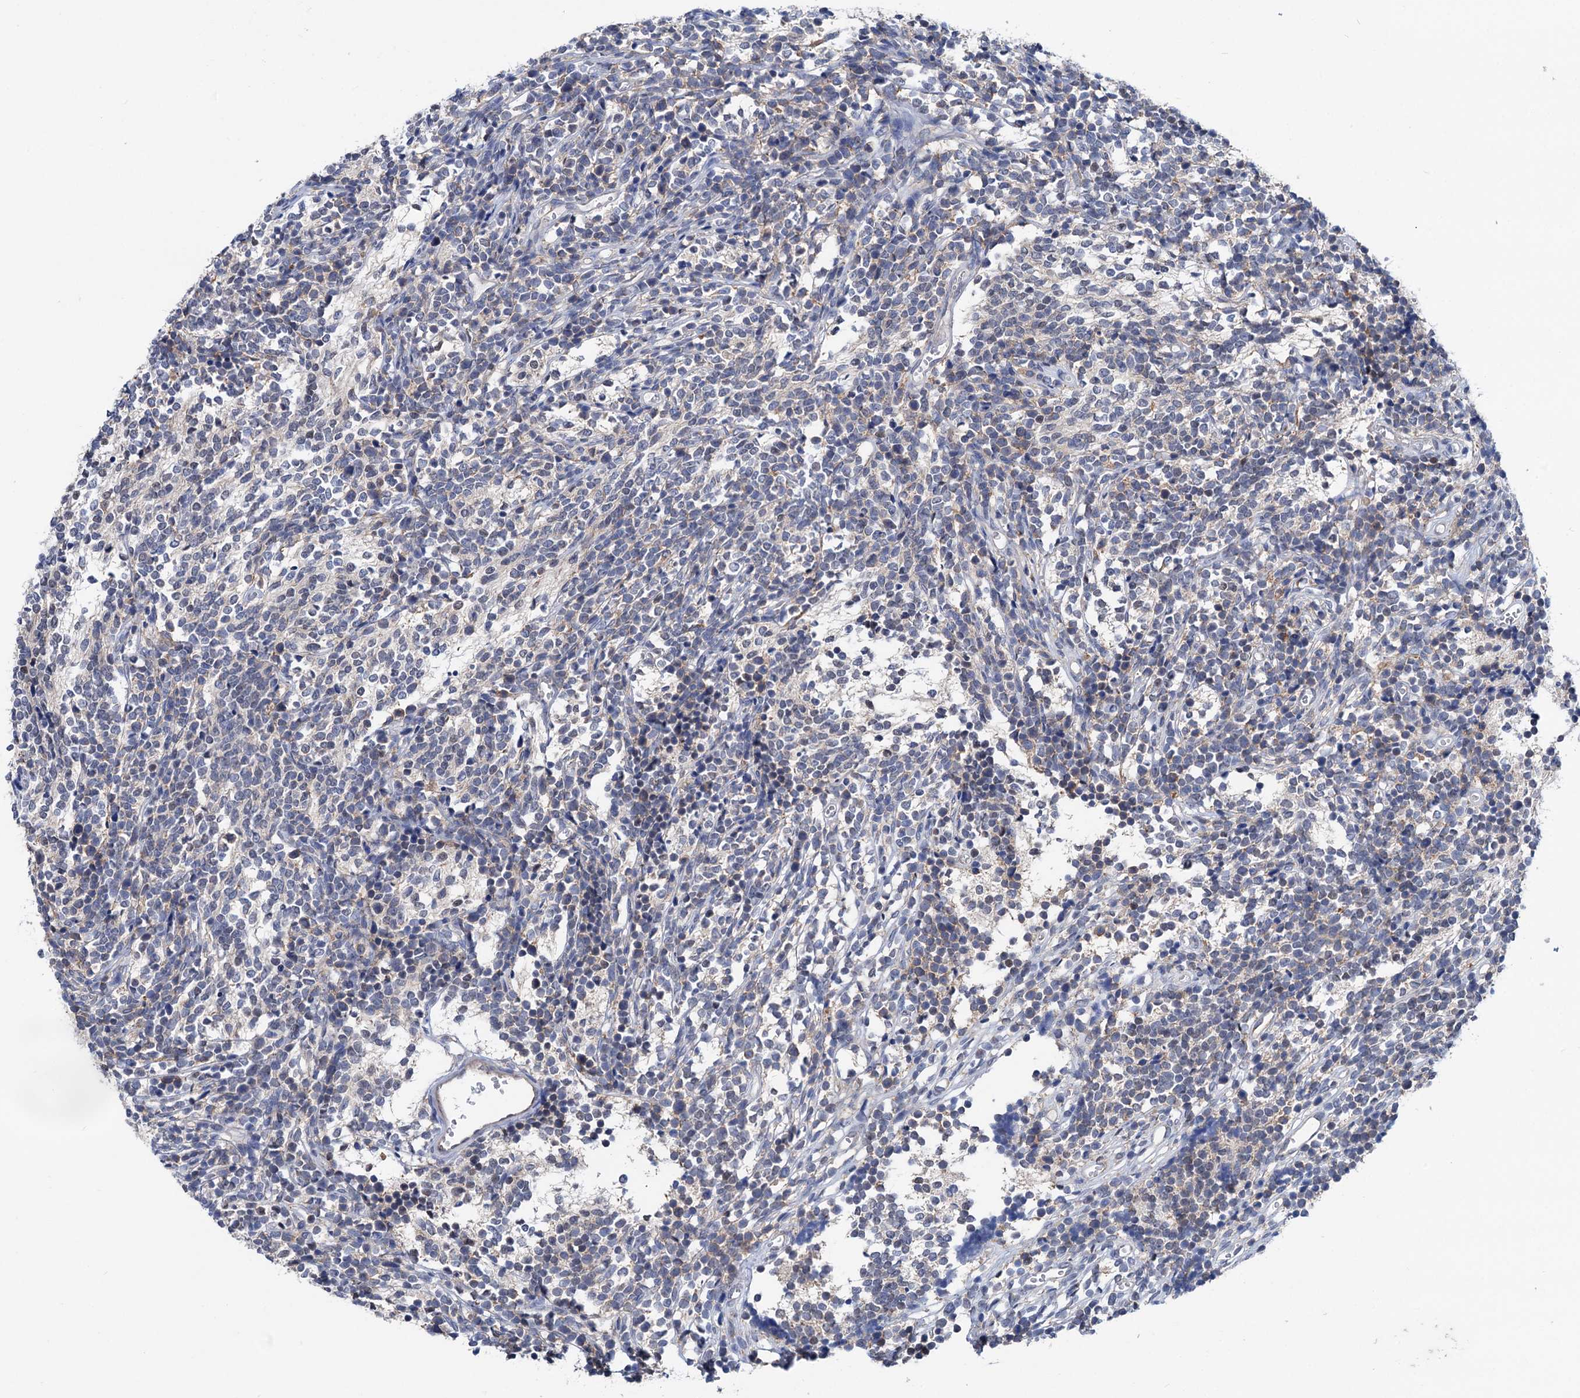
{"staining": {"intensity": "negative", "quantity": "none", "location": "none"}, "tissue": "glioma", "cell_type": "Tumor cells", "image_type": "cancer", "snomed": [{"axis": "morphology", "description": "Glioma, malignant, Low grade"}, {"axis": "topography", "description": "Brain"}], "caption": "High power microscopy image of an immunohistochemistry (IHC) photomicrograph of malignant glioma (low-grade), revealing no significant positivity in tumor cells.", "gene": "ZNRD2", "patient": {"sex": "female", "age": 1}}